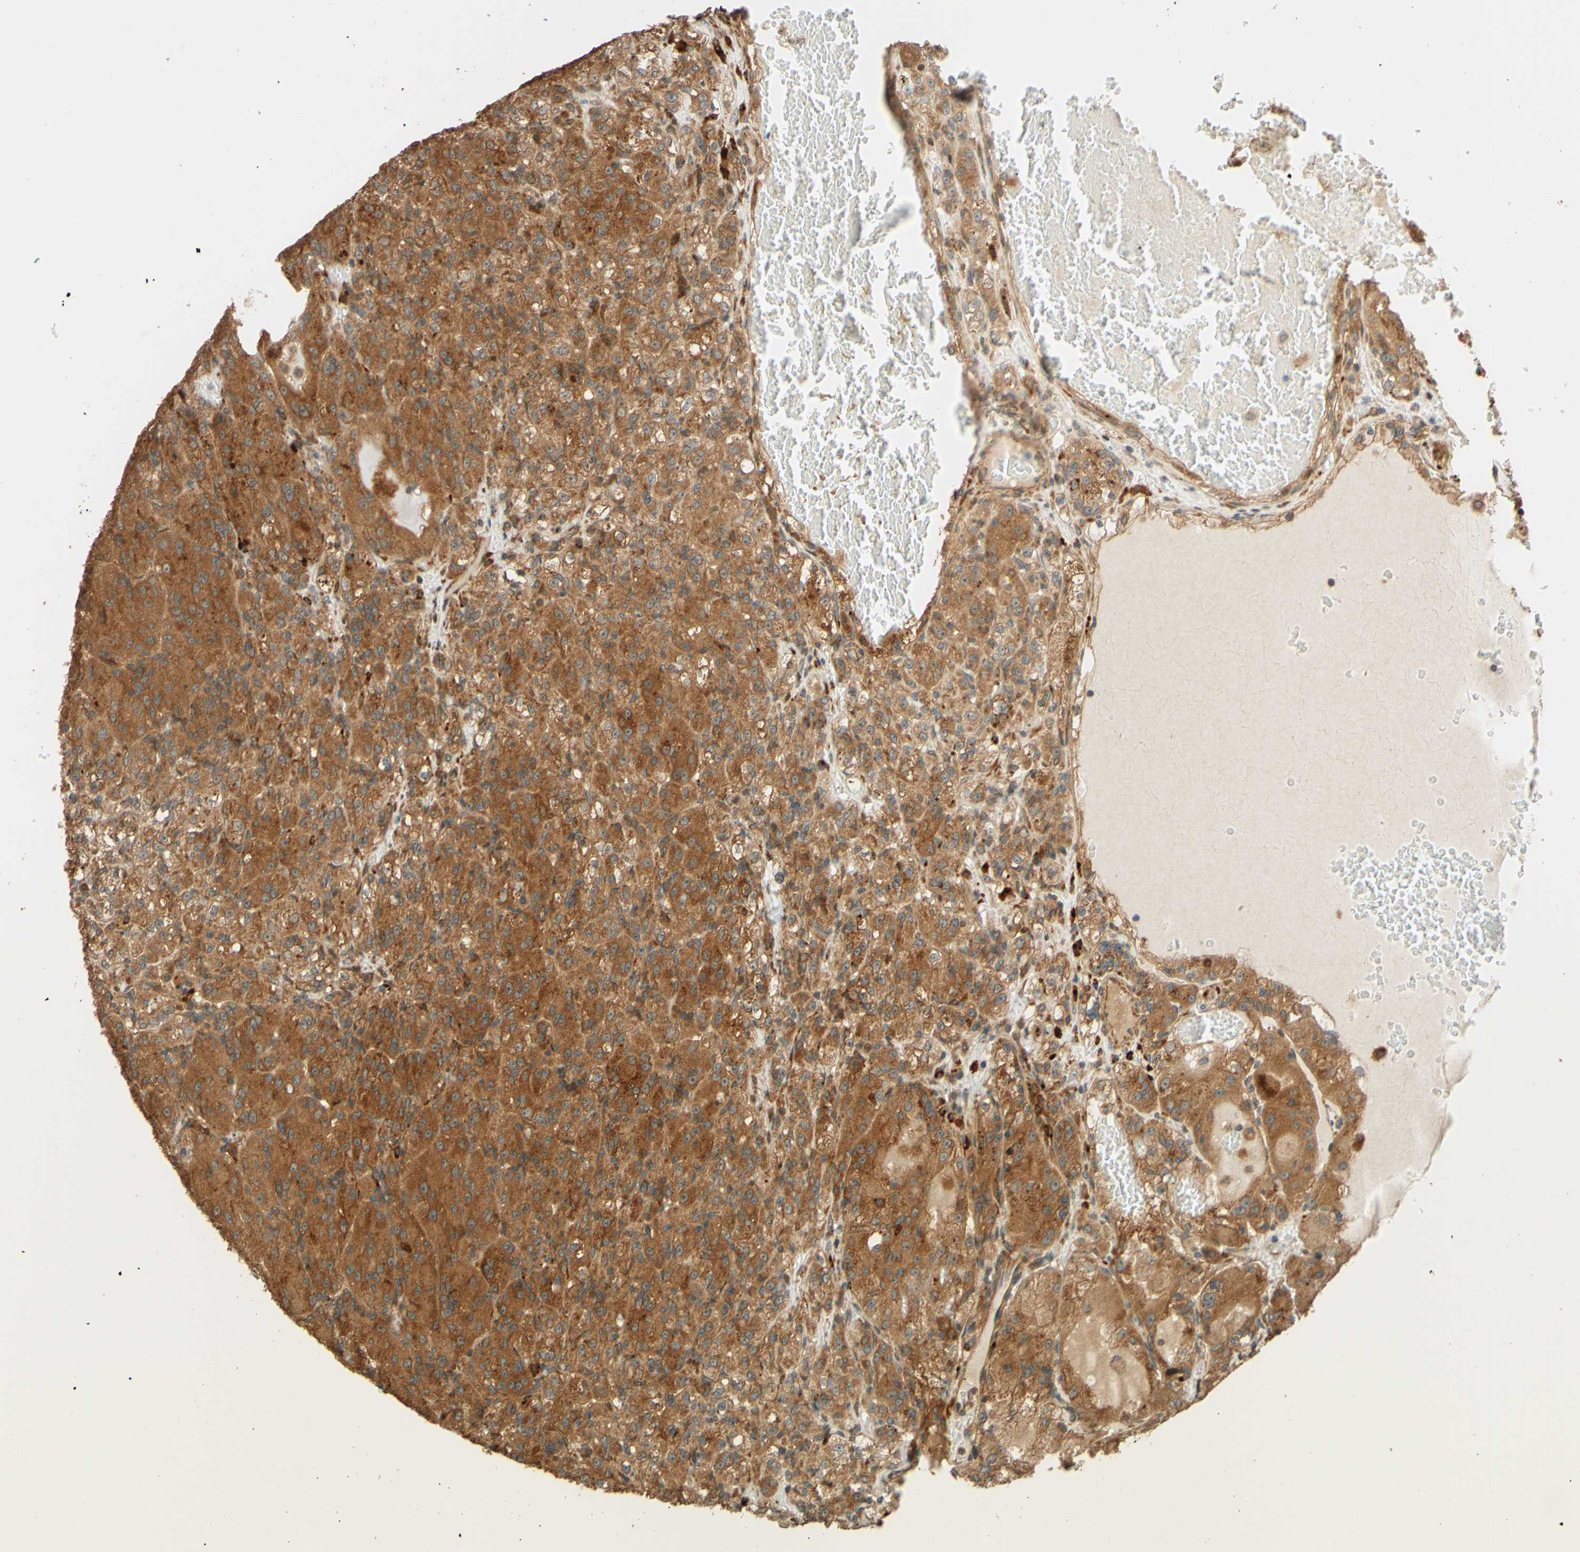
{"staining": {"intensity": "moderate", "quantity": ">75%", "location": "cytoplasmic/membranous"}, "tissue": "renal cancer", "cell_type": "Tumor cells", "image_type": "cancer", "snomed": [{"axis": "morphology", "description": "Adenocarcinoma, NOS"}, {"axis": "topography", "description": "Kidney"}], "caption": "Protein analysis of renal cancer tissue exhibits moderate cytoplasmic/membranous expression in about >75% of tumor cells.", "gene": "RNF19A", "patient": {"sex": "male", "age": 61}}